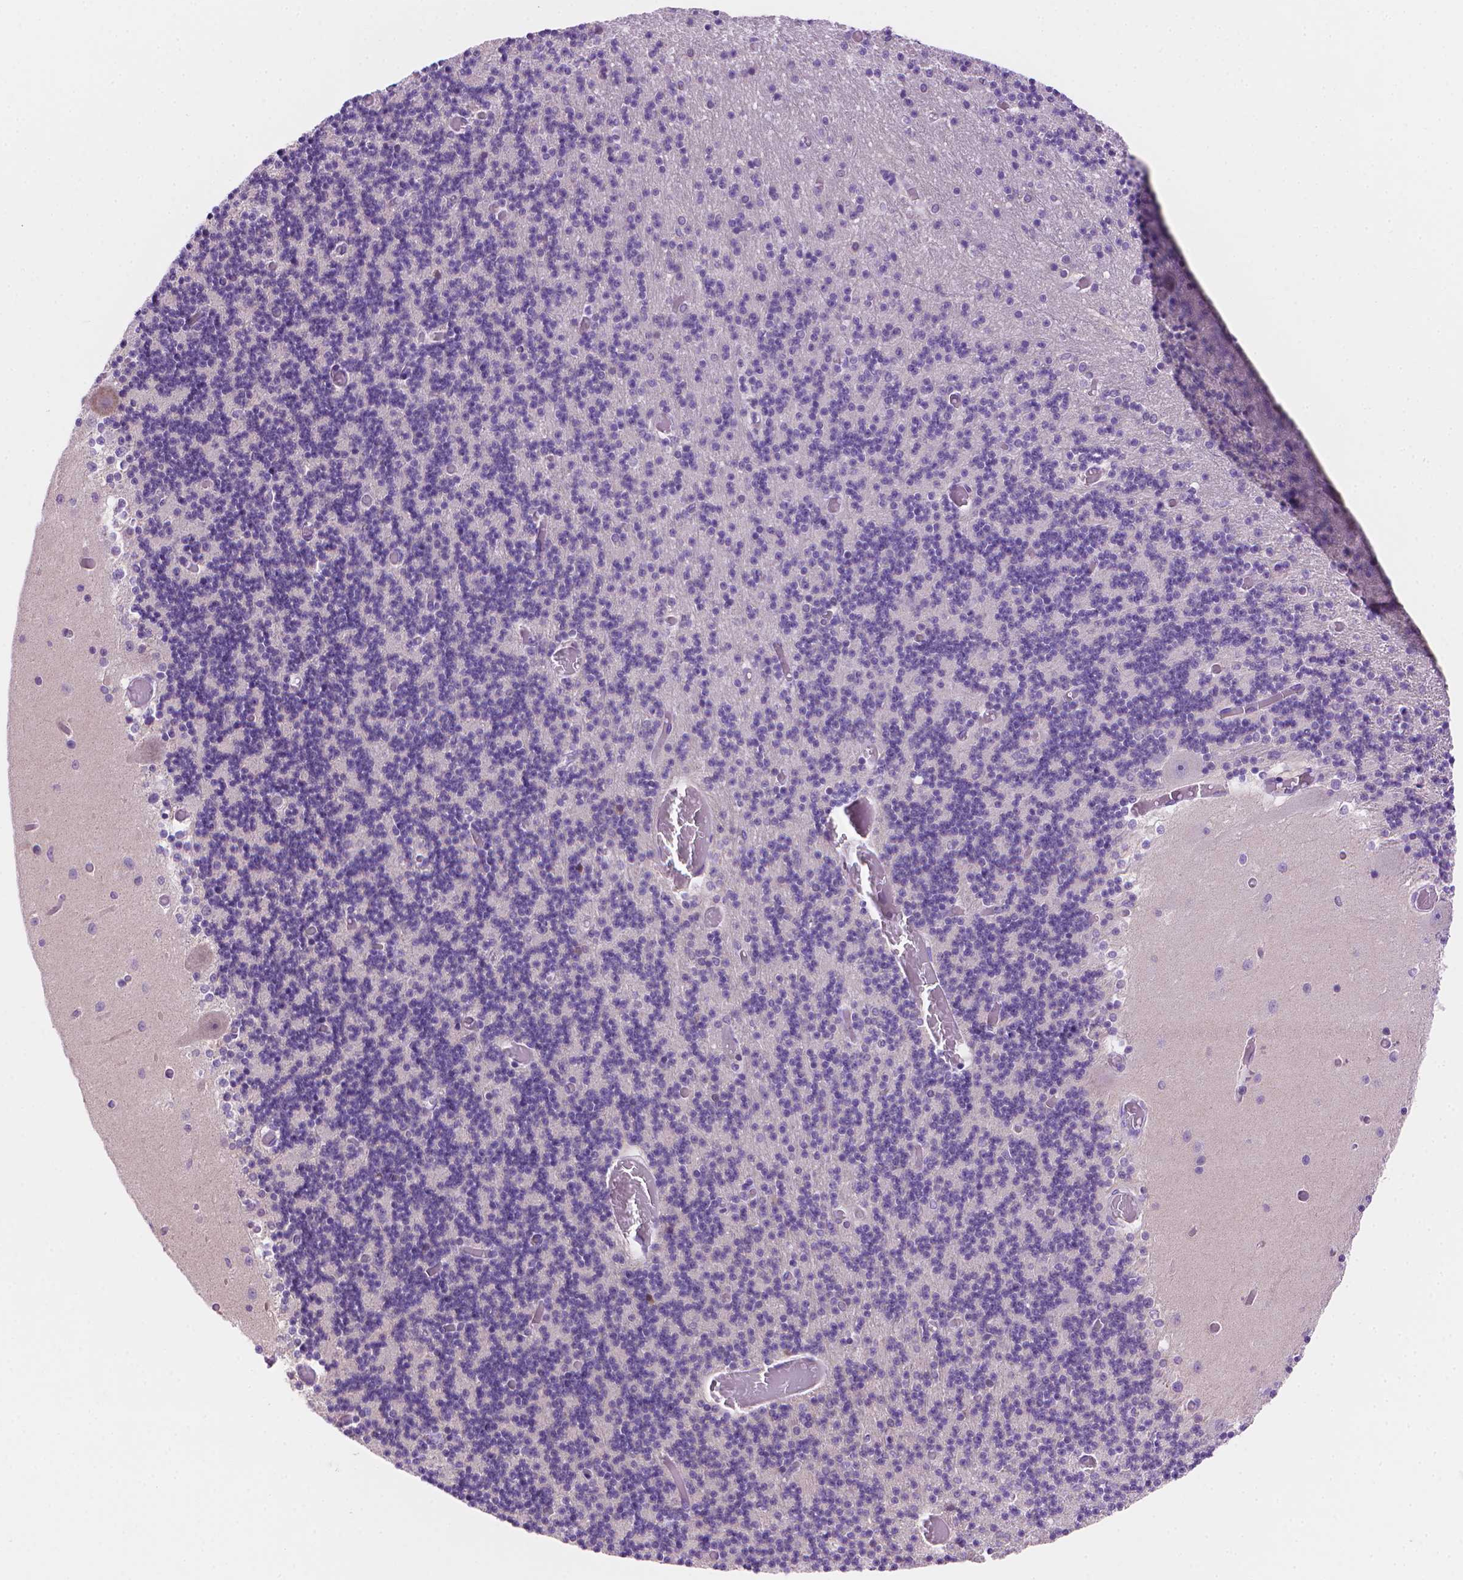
{"staining": {"intensity": "negative", "quantity": "none", "location": "none"}, "tissue": "cerebellum", "cell_type": "Cells in granular layer", "image_type": "normal", "snomed": [{"axis": "morphology", "description": "Normal tissue, NOS"}, {"axis": "topography", "description": "Cerebellum"}], "caption": "Immunohistochemistry histopathology image of unremarkable cerebellum: human cerebellum stained with DAB (3,3'-diaminobenzidine) demonstrates no significant protein positivity in cells in granular layer.", "gene": "AMMECR1L", "patient": {"sex": "female", "age": 28}}